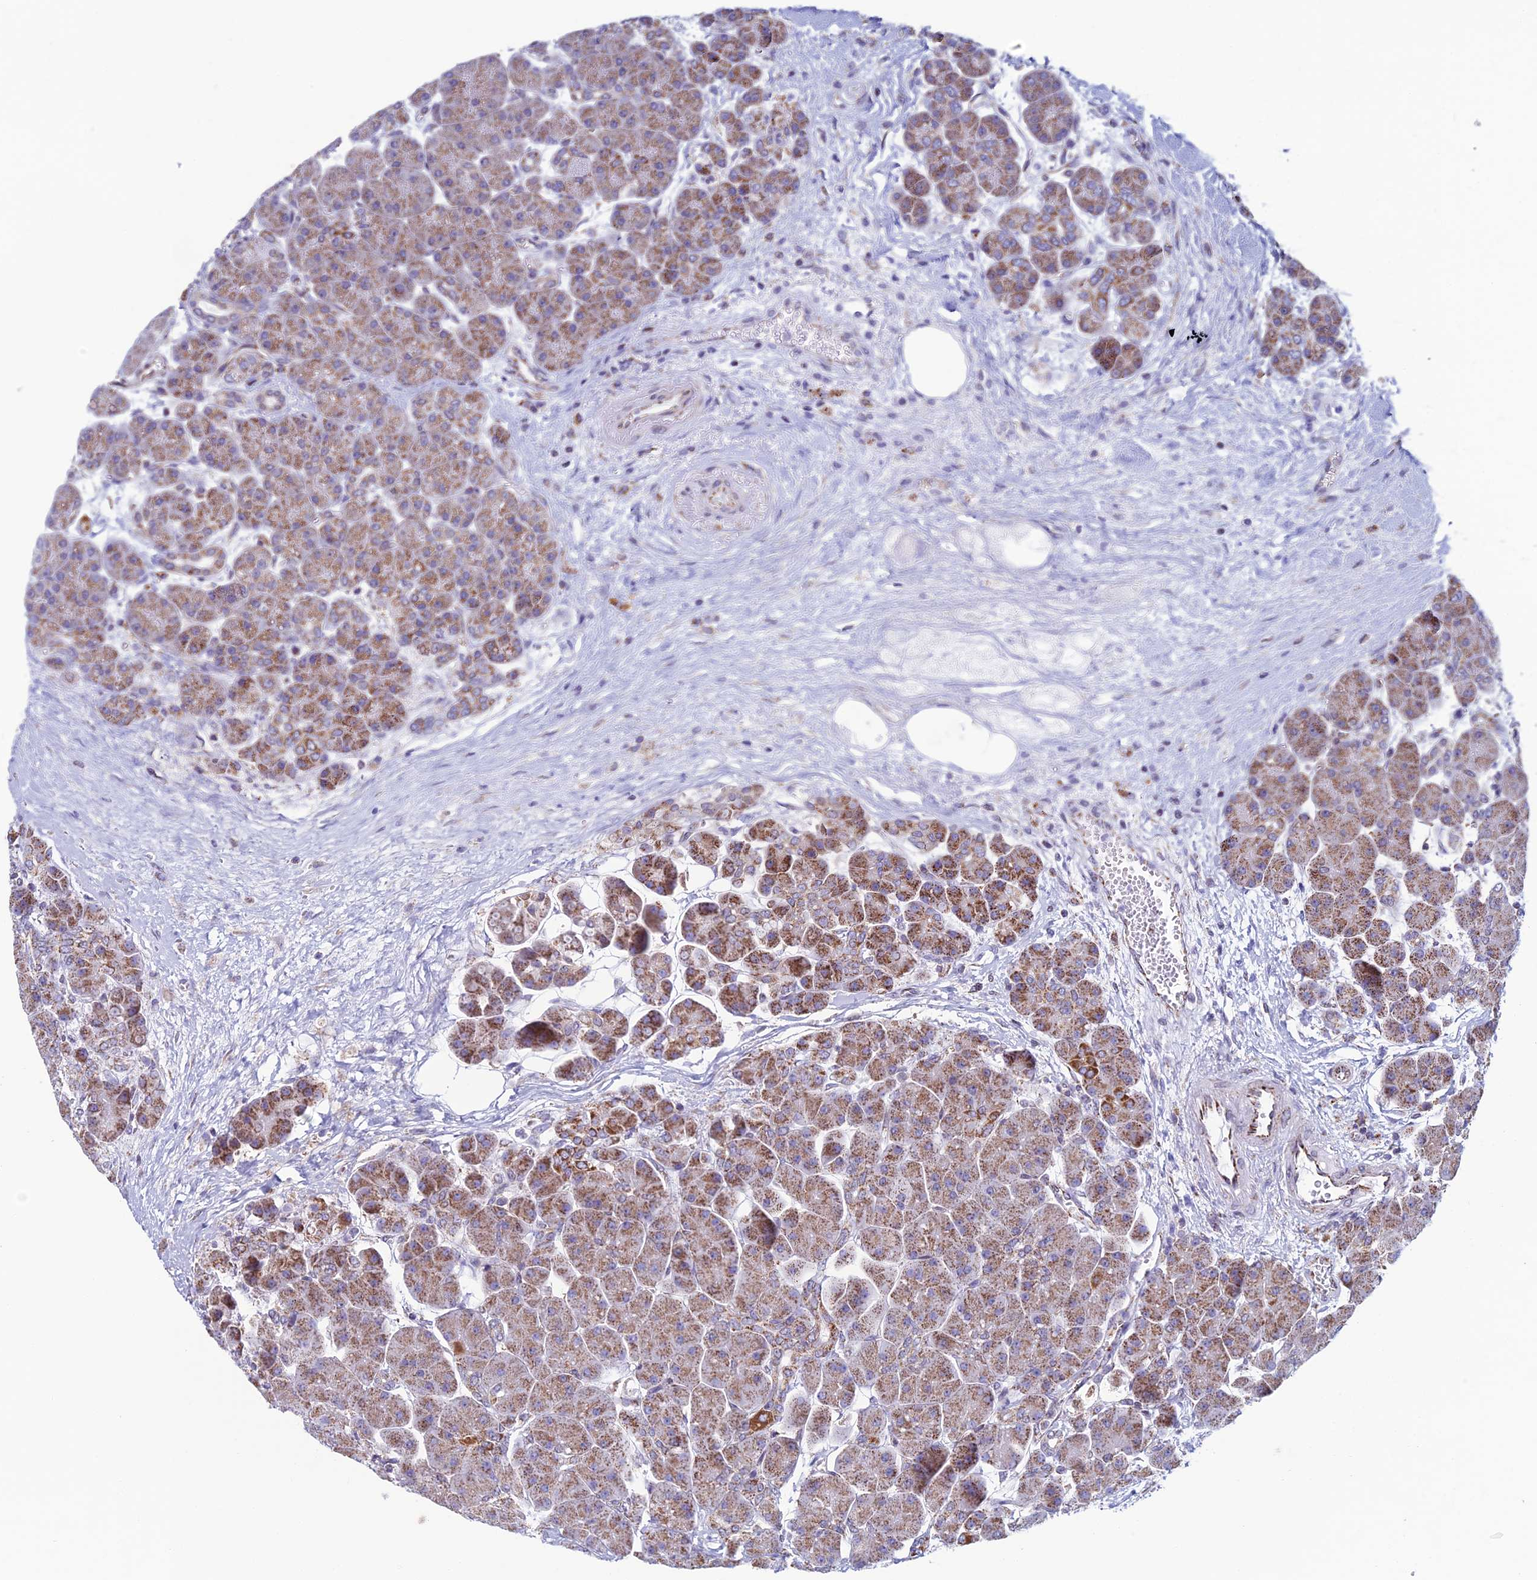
{"staining": {"intensity": "moderate", "quantity": ">75%", "location": "cytoplasmic/membranous"}, "tissue": "pancreas", "cell_type": "Exocrine glandular cells", "image_type": "normal", "snomed": [{"axis": "morphology", "description": "Normal tissue, NOS"}, {"axis": "topography", "description": "Pancreas"}], "caption": "An immunohistochemistry (IHC) photomicrograph of unremarkable tissue is shown. Protein staining in brown labels moderate cytoplasmic/membranous positivity in pancreas within exocrine glandular cells.", "gene": "ZNG1A", "patient": {"sex": "male", "age": 66}}